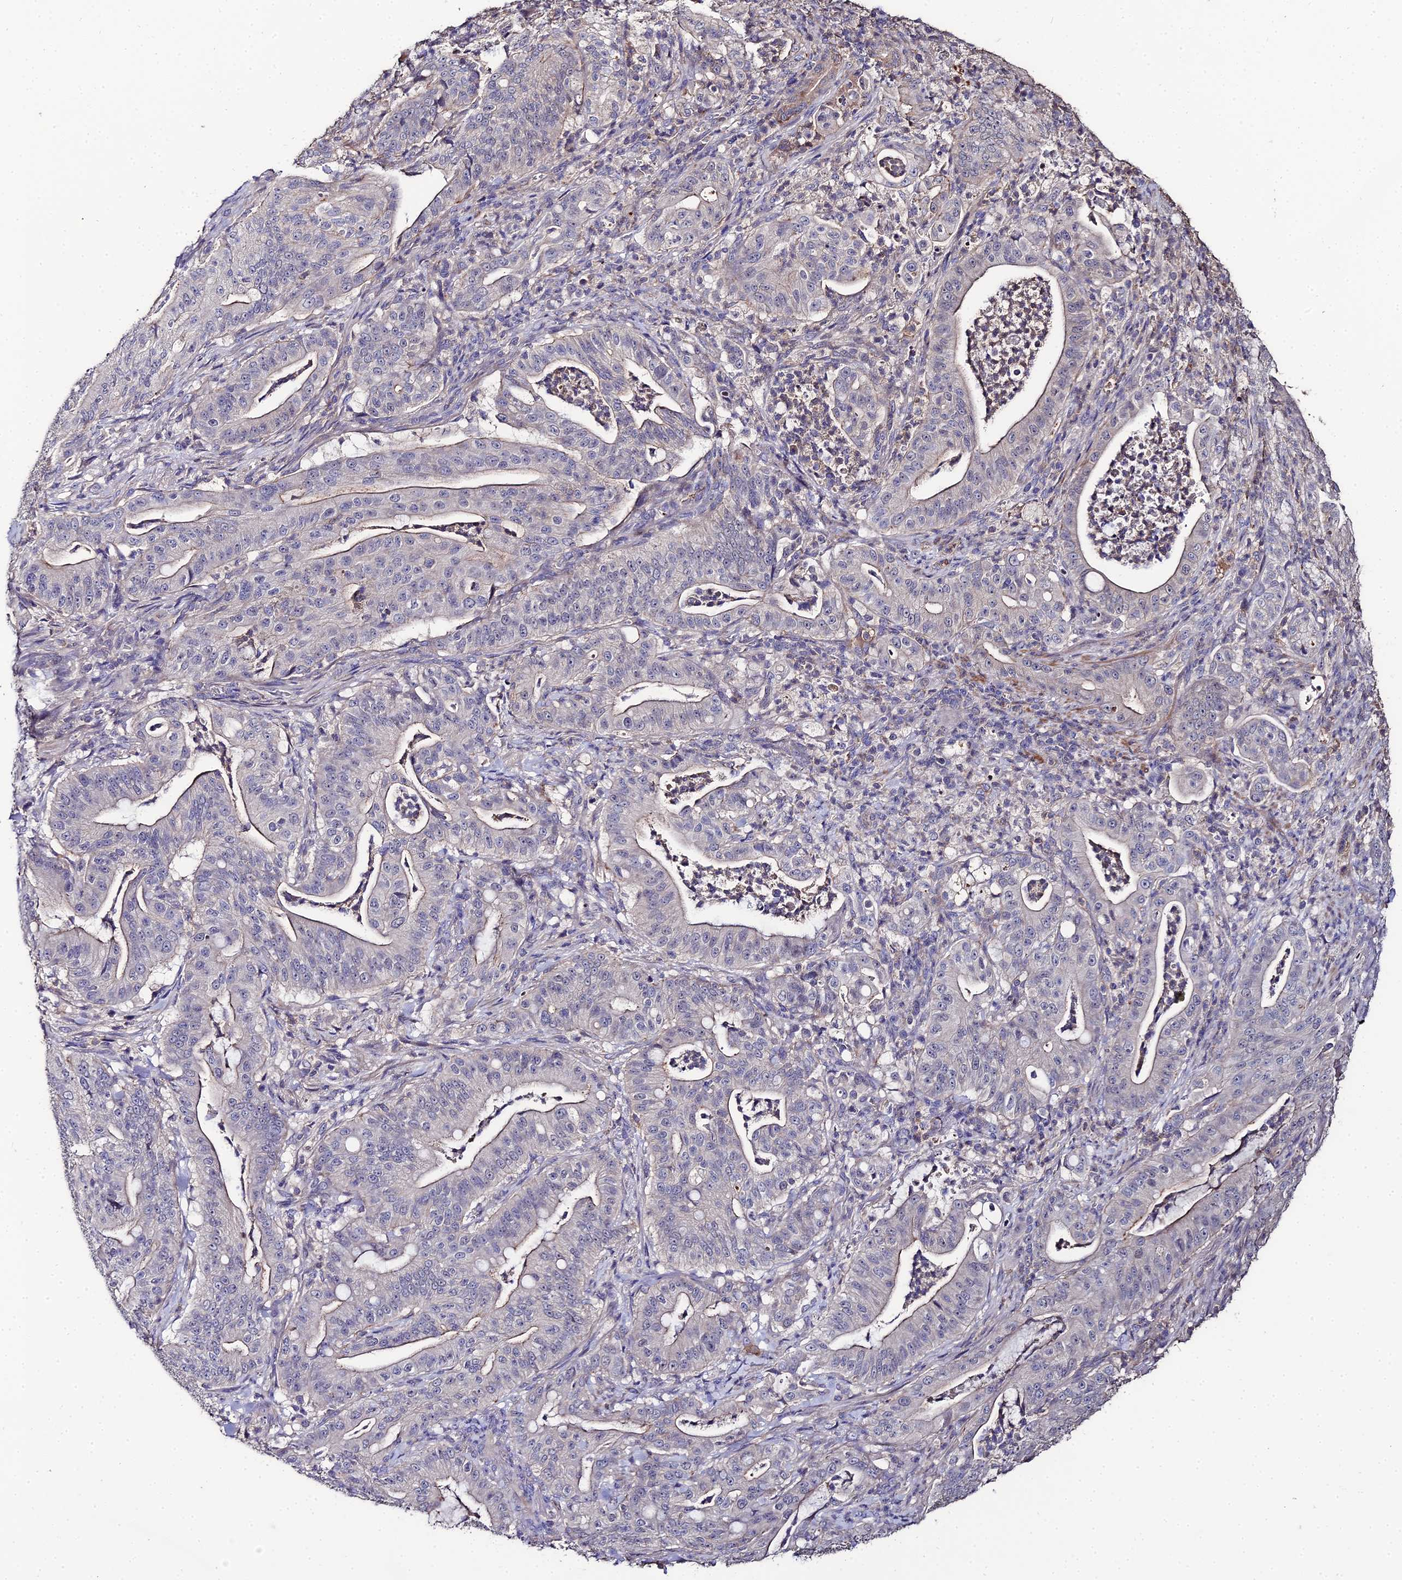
{"staining": {"intensity": "negative", "quantity": "none", "location": "none"}, "tissue": "pancreatic cancer", "cell_type": "Tumor cells", "image_type": "cancer", "snomed": [{"axis": "morphology", "description": "Adenocarcinoma, NOS"}, {"axis": "topography", "description": "Pancreas"}], "caption": "The micrograph shows no staining of tumor cells in adenocarcinoma (pancreatic). (DAB (3,3'-diaminobenzidine) immunohistochemistry (IHC), high magnification).", "gene": "LSM5", "patient": {"sex": "male", "age": 71}}